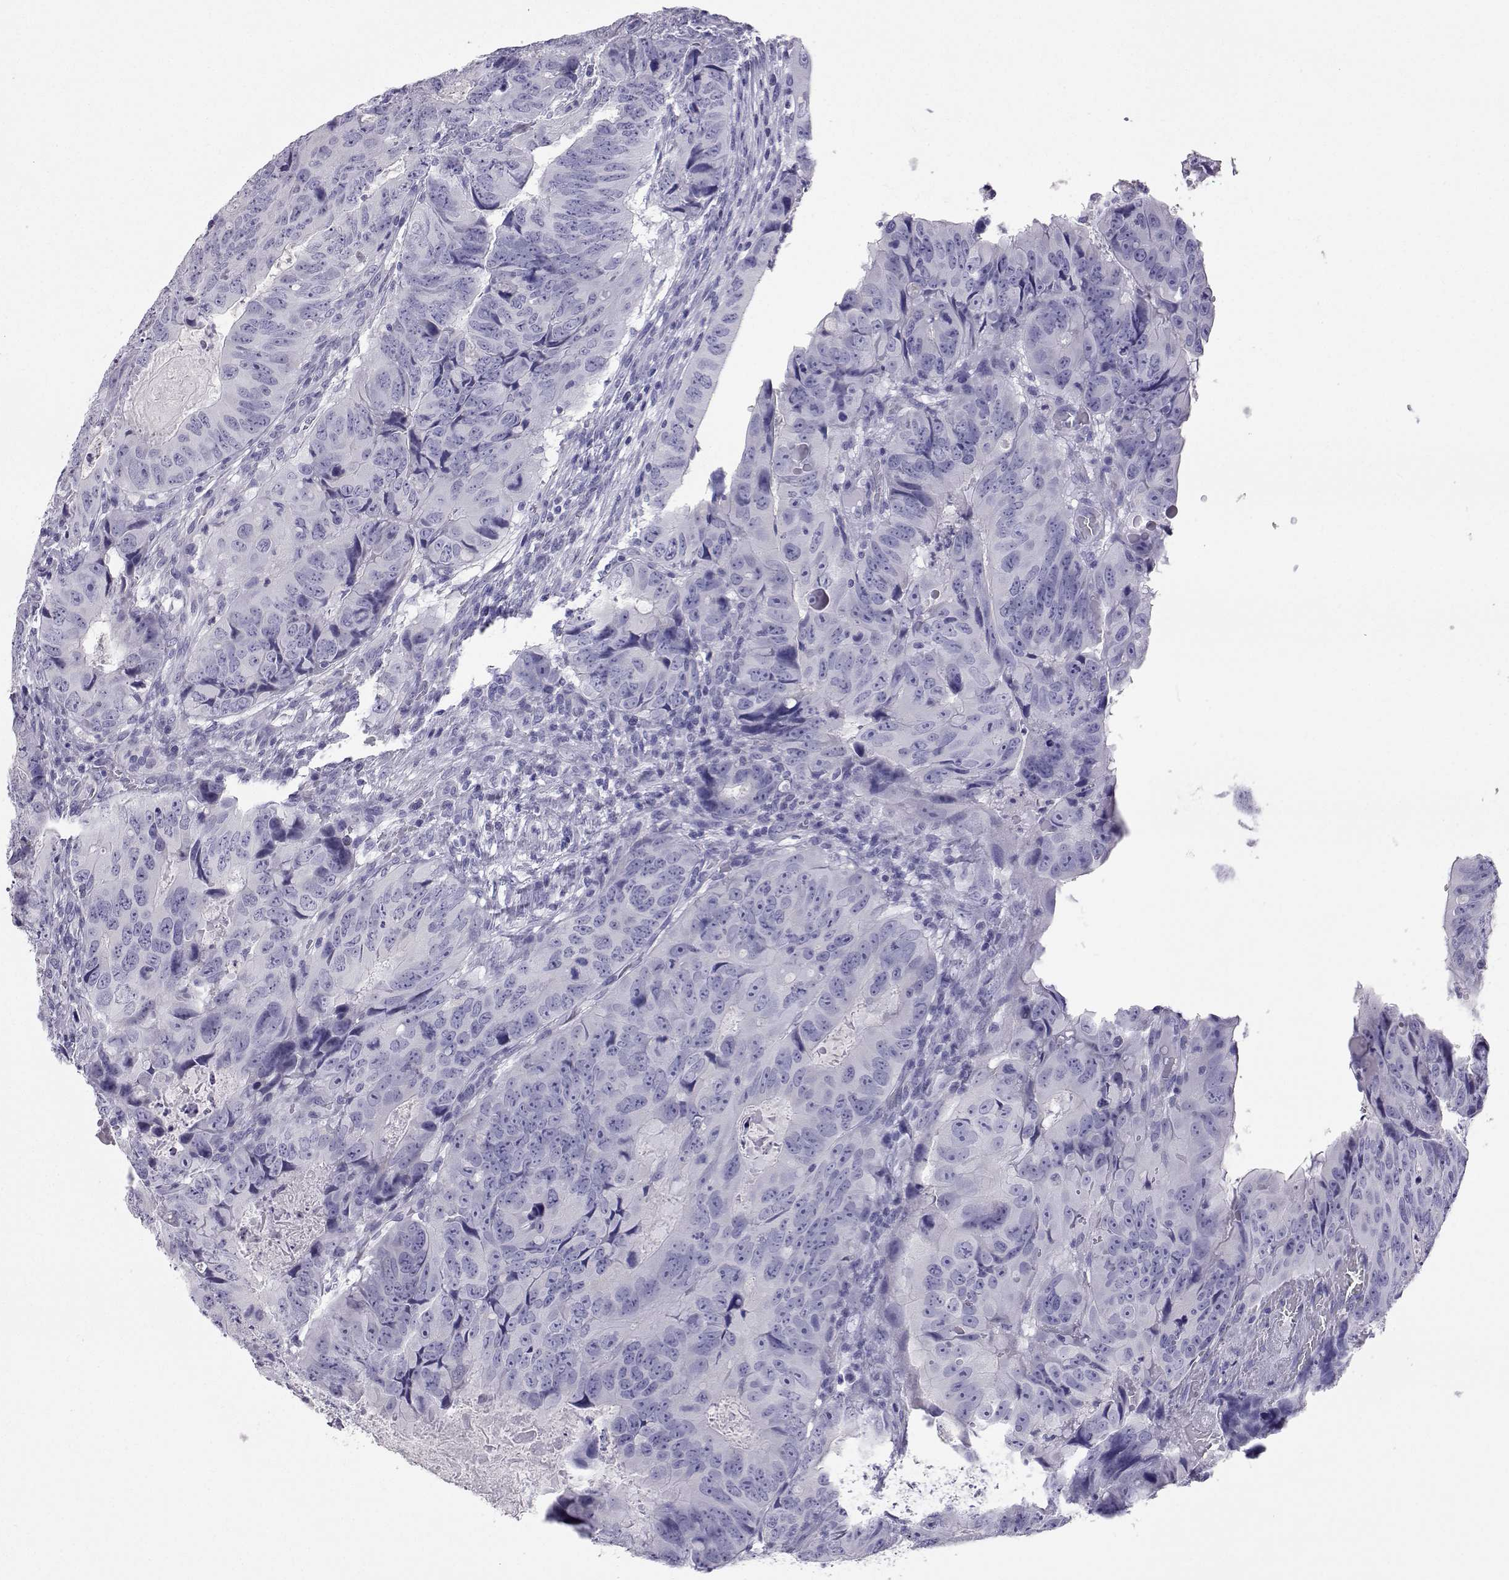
{"staining": {"intensity": "negative", "quantity": "none", "location": "none"}, "tissue": "colorectal cancer", "cell_type": "Tumor cells", "image_type": "cancer", "snomed": [{"axis": "morphology", "description": "Adenocarcinoma, NOS"}, {"axis": "topography", "description": "Colon"}], "caption": "Colorectal cancer was stained to show a protein in brown. There is no significant expression in tumor cells.", "gene": "PLIN4", "patient": {"sex": "male", "age": 79}}